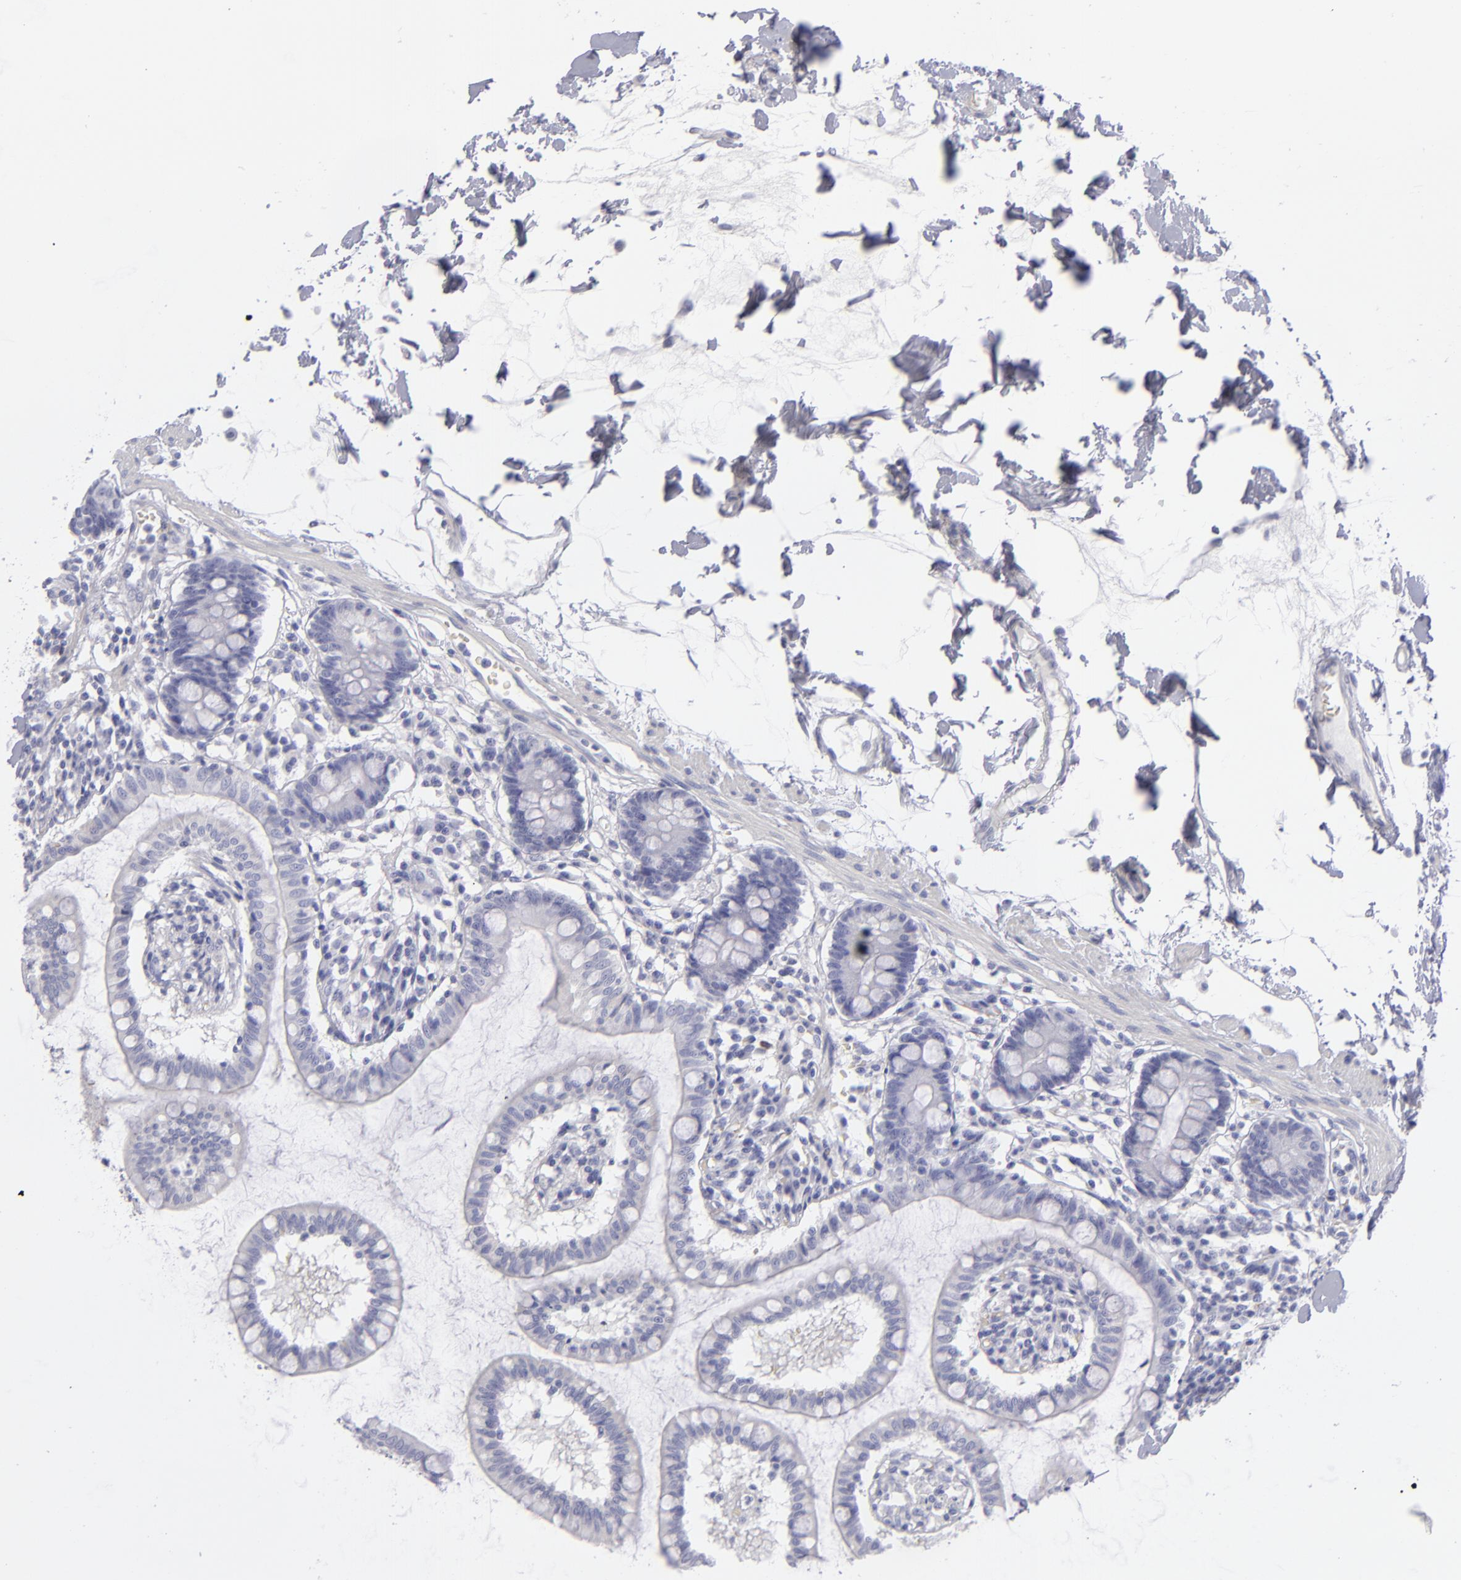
{"staining": {"intensity": "negative", "quantity": "none", "location": "none"}, "tissue": "small intestine", "cell_type": "Glandular cells", "image_type": "normal", "snomed": [{"axis": "morphology", "description": "Normal tissue, NOS"}, {"axis": "topography", "description": "Small intestine"}], "caption": "Immunohistochemistry photomicrograph of normal small intestine: small intestine stained with DAB shows no significant protein staining in glandular cells.", "gene": "CD22", "patient": {"sex": "female", "age": 61}}